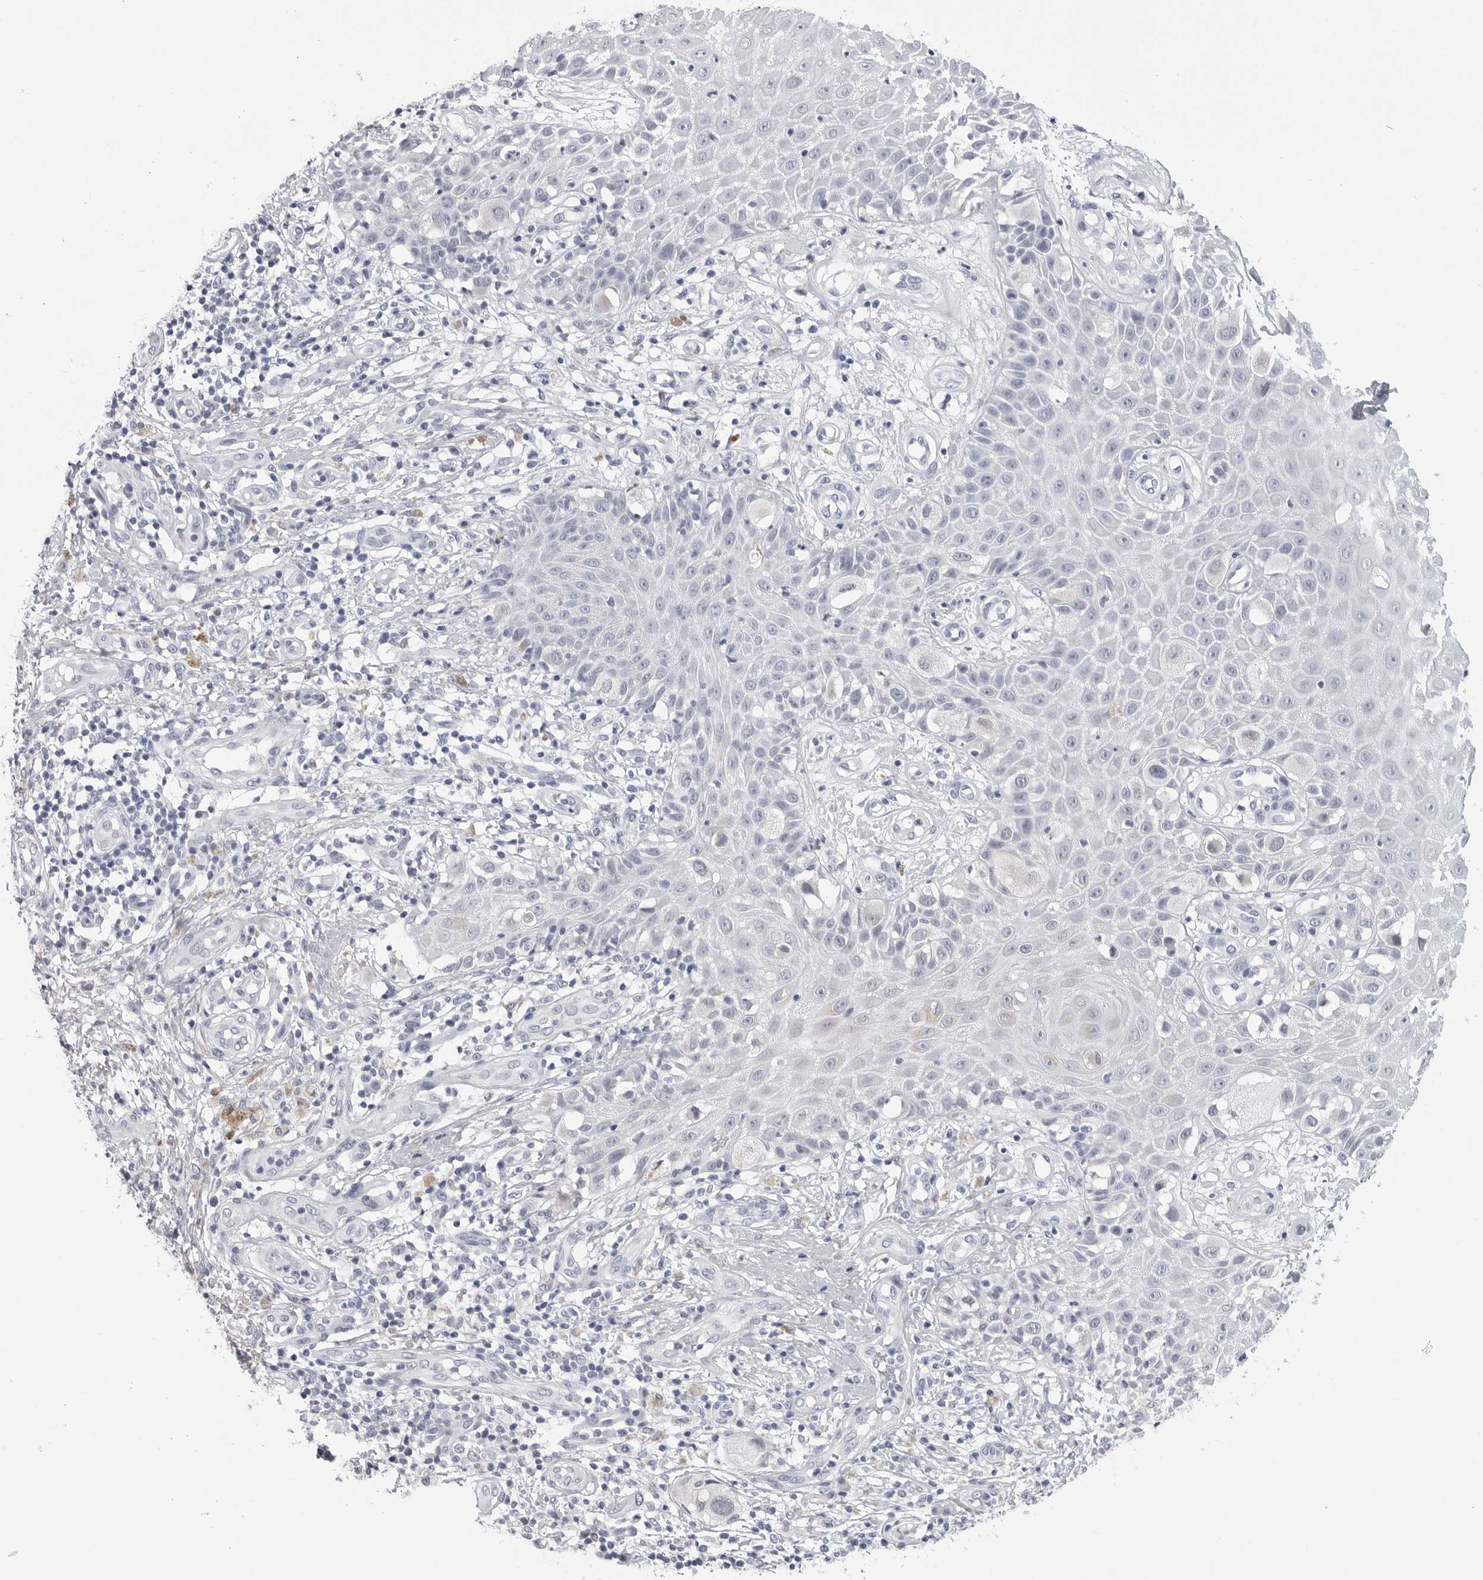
{"staining": {"intensity": "negative", "quantity": "none", "location": "none"}, "tissue": "melanoma", "cell_type": "Tumor cells", "image_type": "cancer", "snomed": [{"axis": "morphology", "description": "Malignant melanoma, NOS"}, {"axis": "topography", "description": "Skin"}], "caption": "Protein analysis of malignant melanoma shows no significant positivity in tumor cells. The staining is performed using DAB brown chromogen with nuclei counter-stained in using hematoxylin.", "gene": "PGA3", "patient": {"sex": "female", "age": 81}}